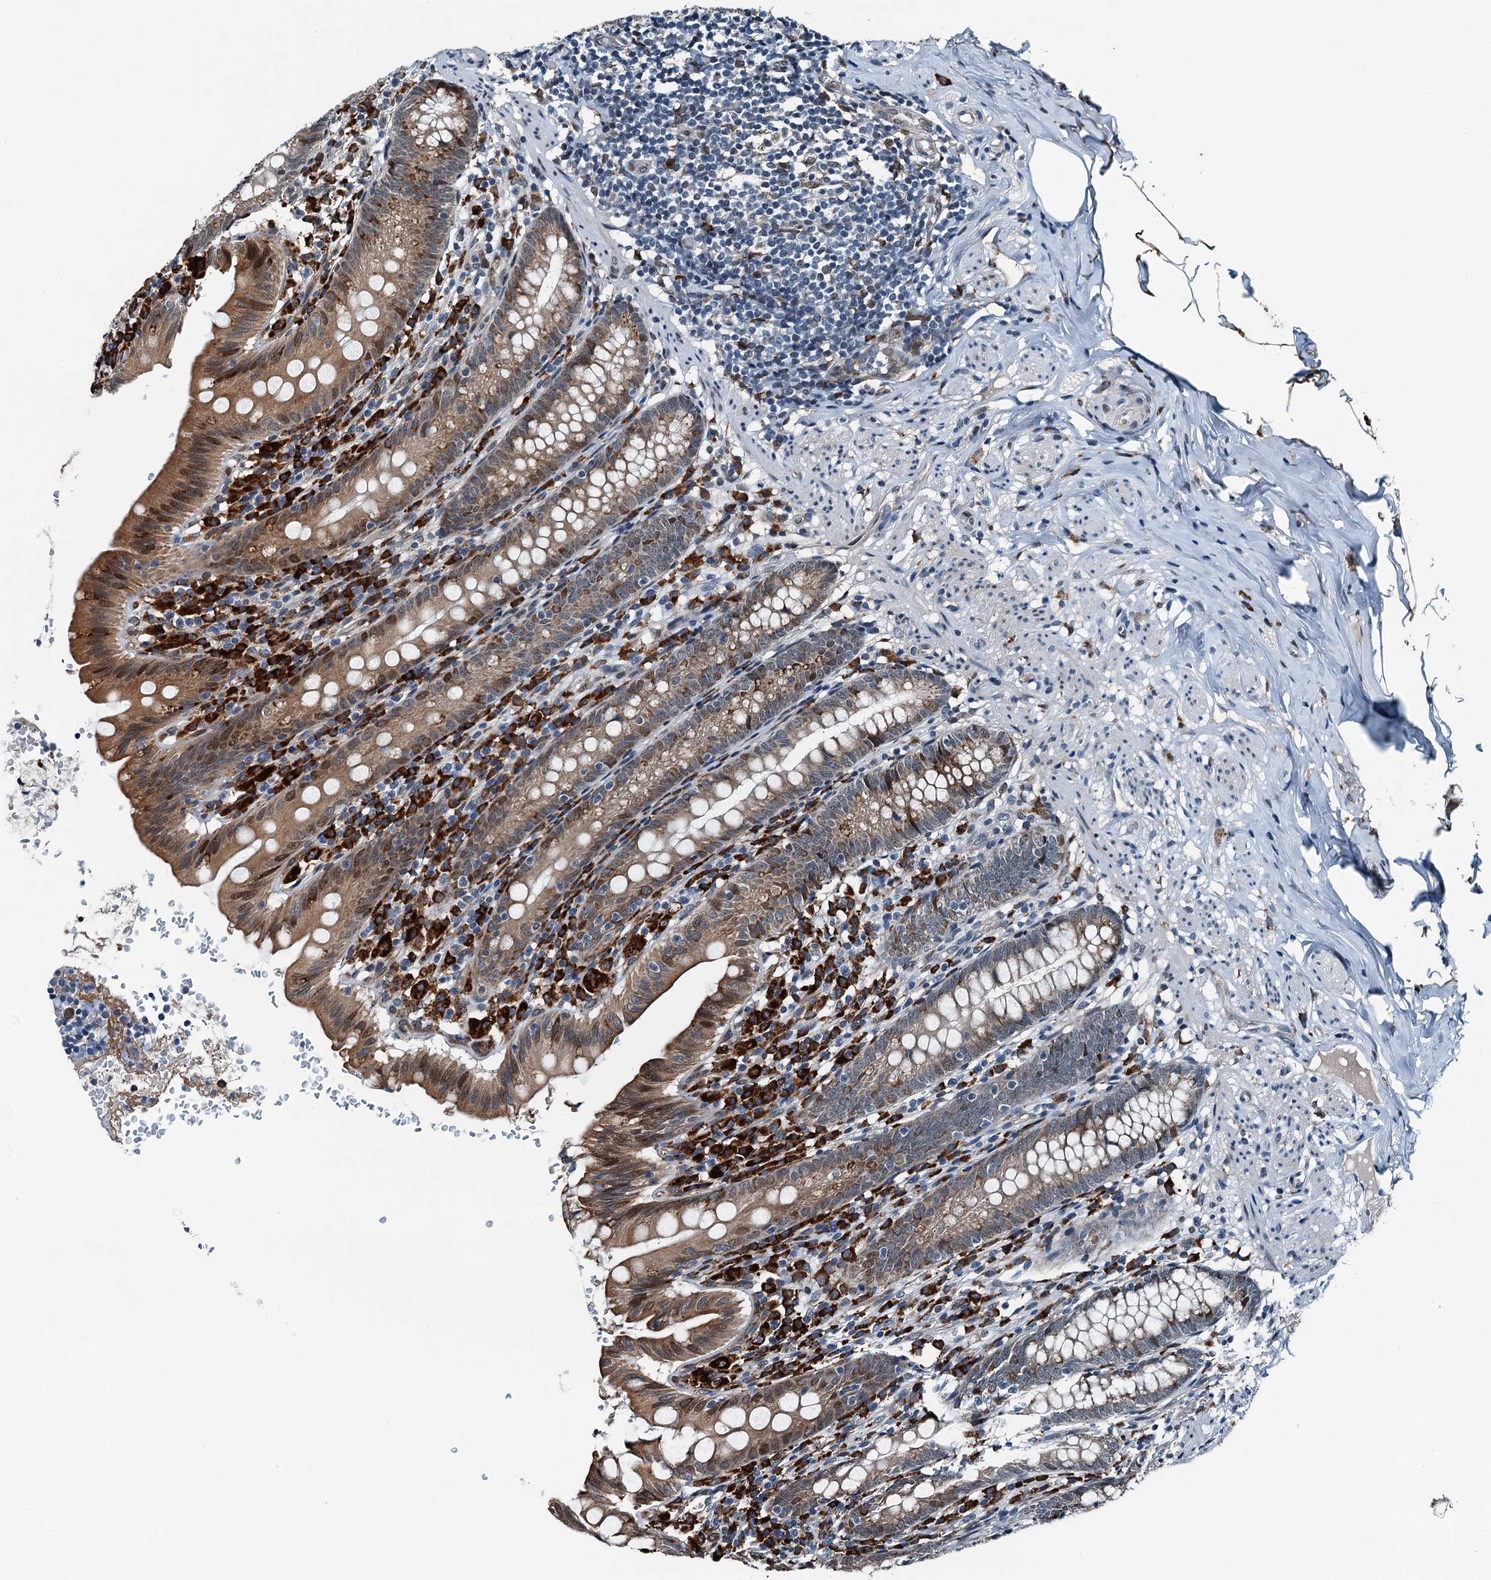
{"staining": {"intensity": "moderate", "quantity": ">75%", "location": "cytoplasmic/membranous,nuclear"}, "tissue": "appendix", "cell_type": "Glandular cells", "image_type": "normal", "snomed": [{"axis": "morphology", "description": "Normal tissue, NOS"}, {"axis": "topography", "description": "Appendix"}], "caption": "Brown immunohistochemical staining in unremarkable human appendix displays moderate cytoplasmic/membranous,nuclear staining in about >75% of glandular cells.", "gene": "TAMALIN", "patient": {"sex": "male", "age": 55}}